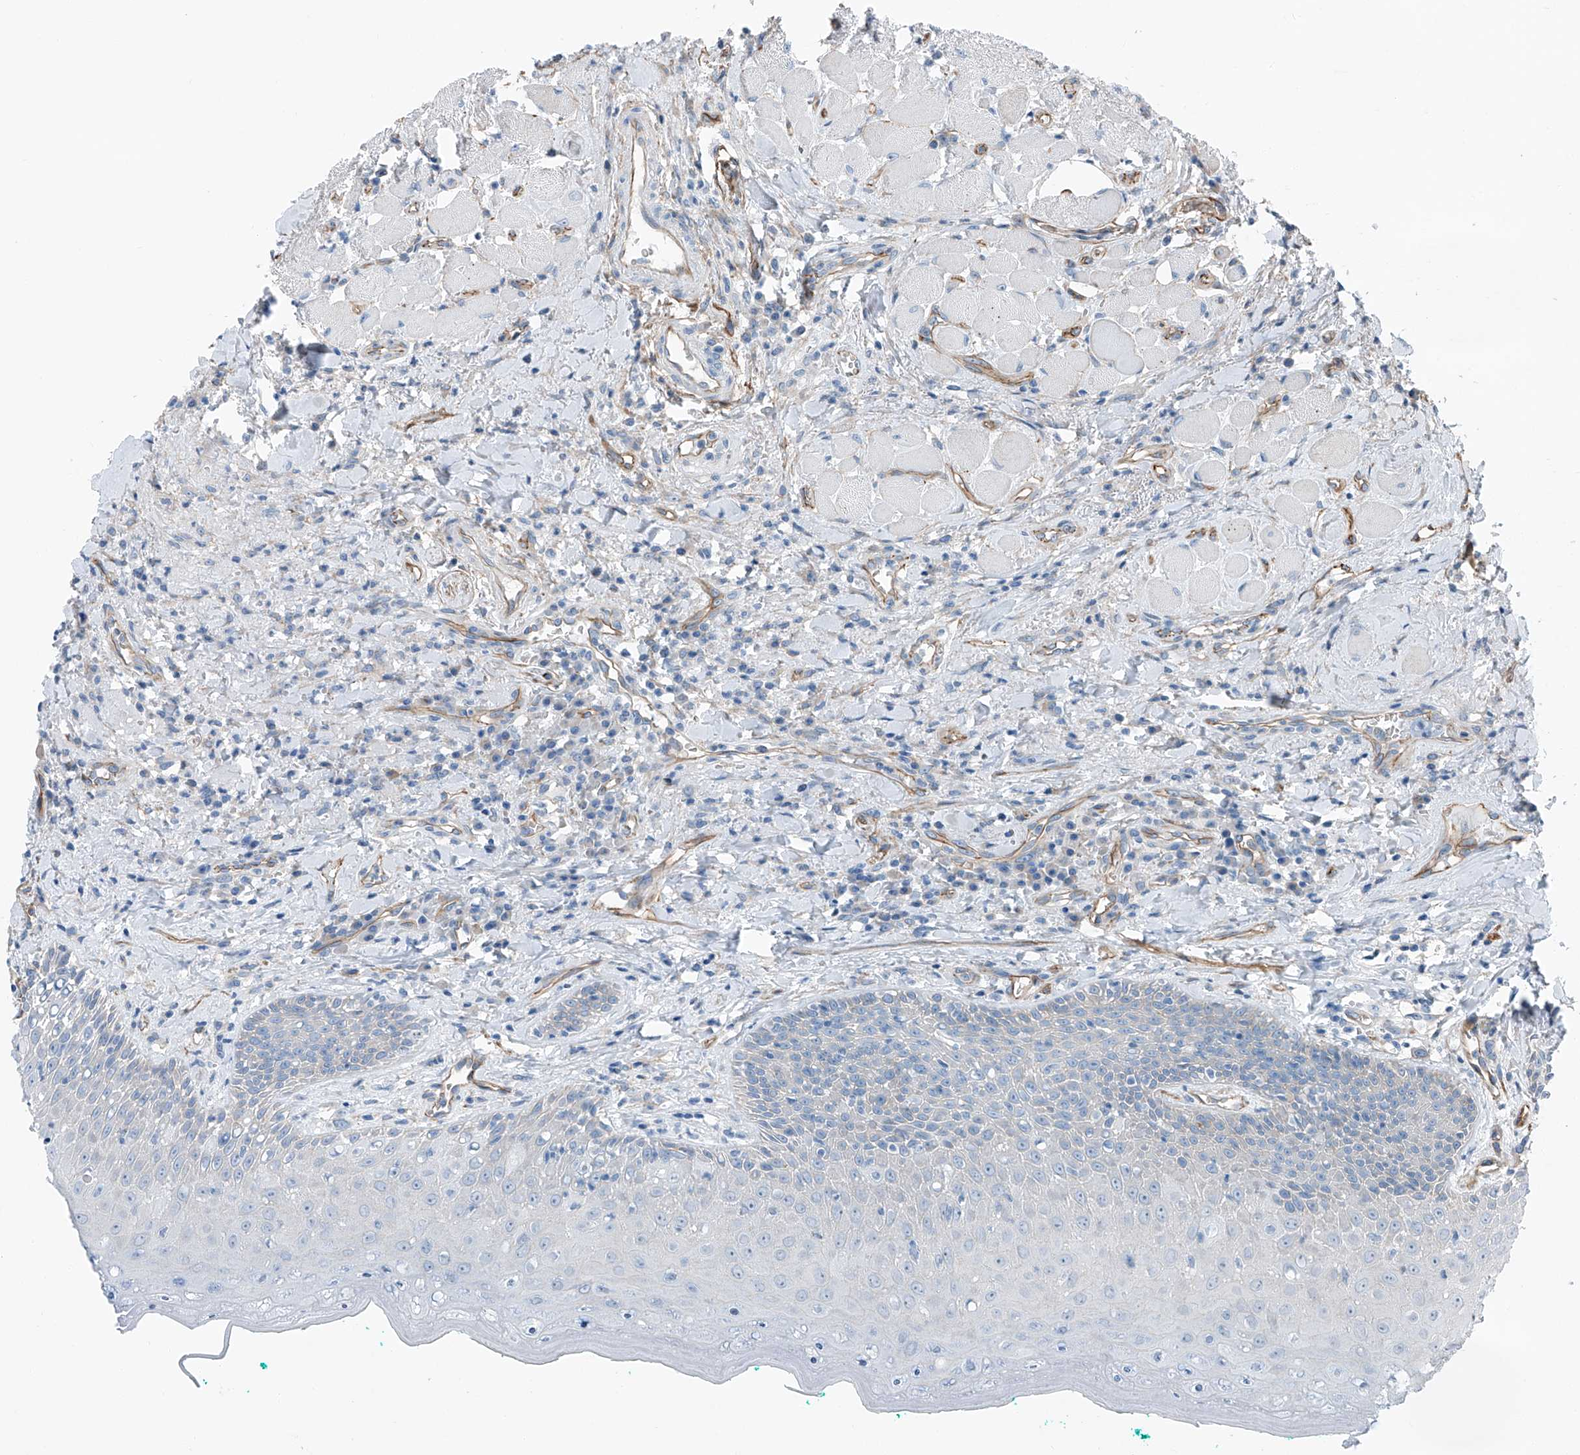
{"staining": {"intensity": "weak", "quantity": "25%-75%", "location": "cytoplasmic/membranous"}, "tissue": "oral mucosa", "cell_type": "Squamous epithelial cells", "image_type": "normal", "snomed": [{"axis": "morphology", "description": "Normal tissue, NOS"}, {"axis": "topography", "description": "Oral tissue"}], "caption": "DAB immunohistochemical staining of unremarkable oral mucosa reveals weak cytoplasmic/membranous protein expression in approximately 25%-75% of squamous epithelial cells.", "gene": "THEMIS2", "patient": {"sex": "female", "age": 70}}